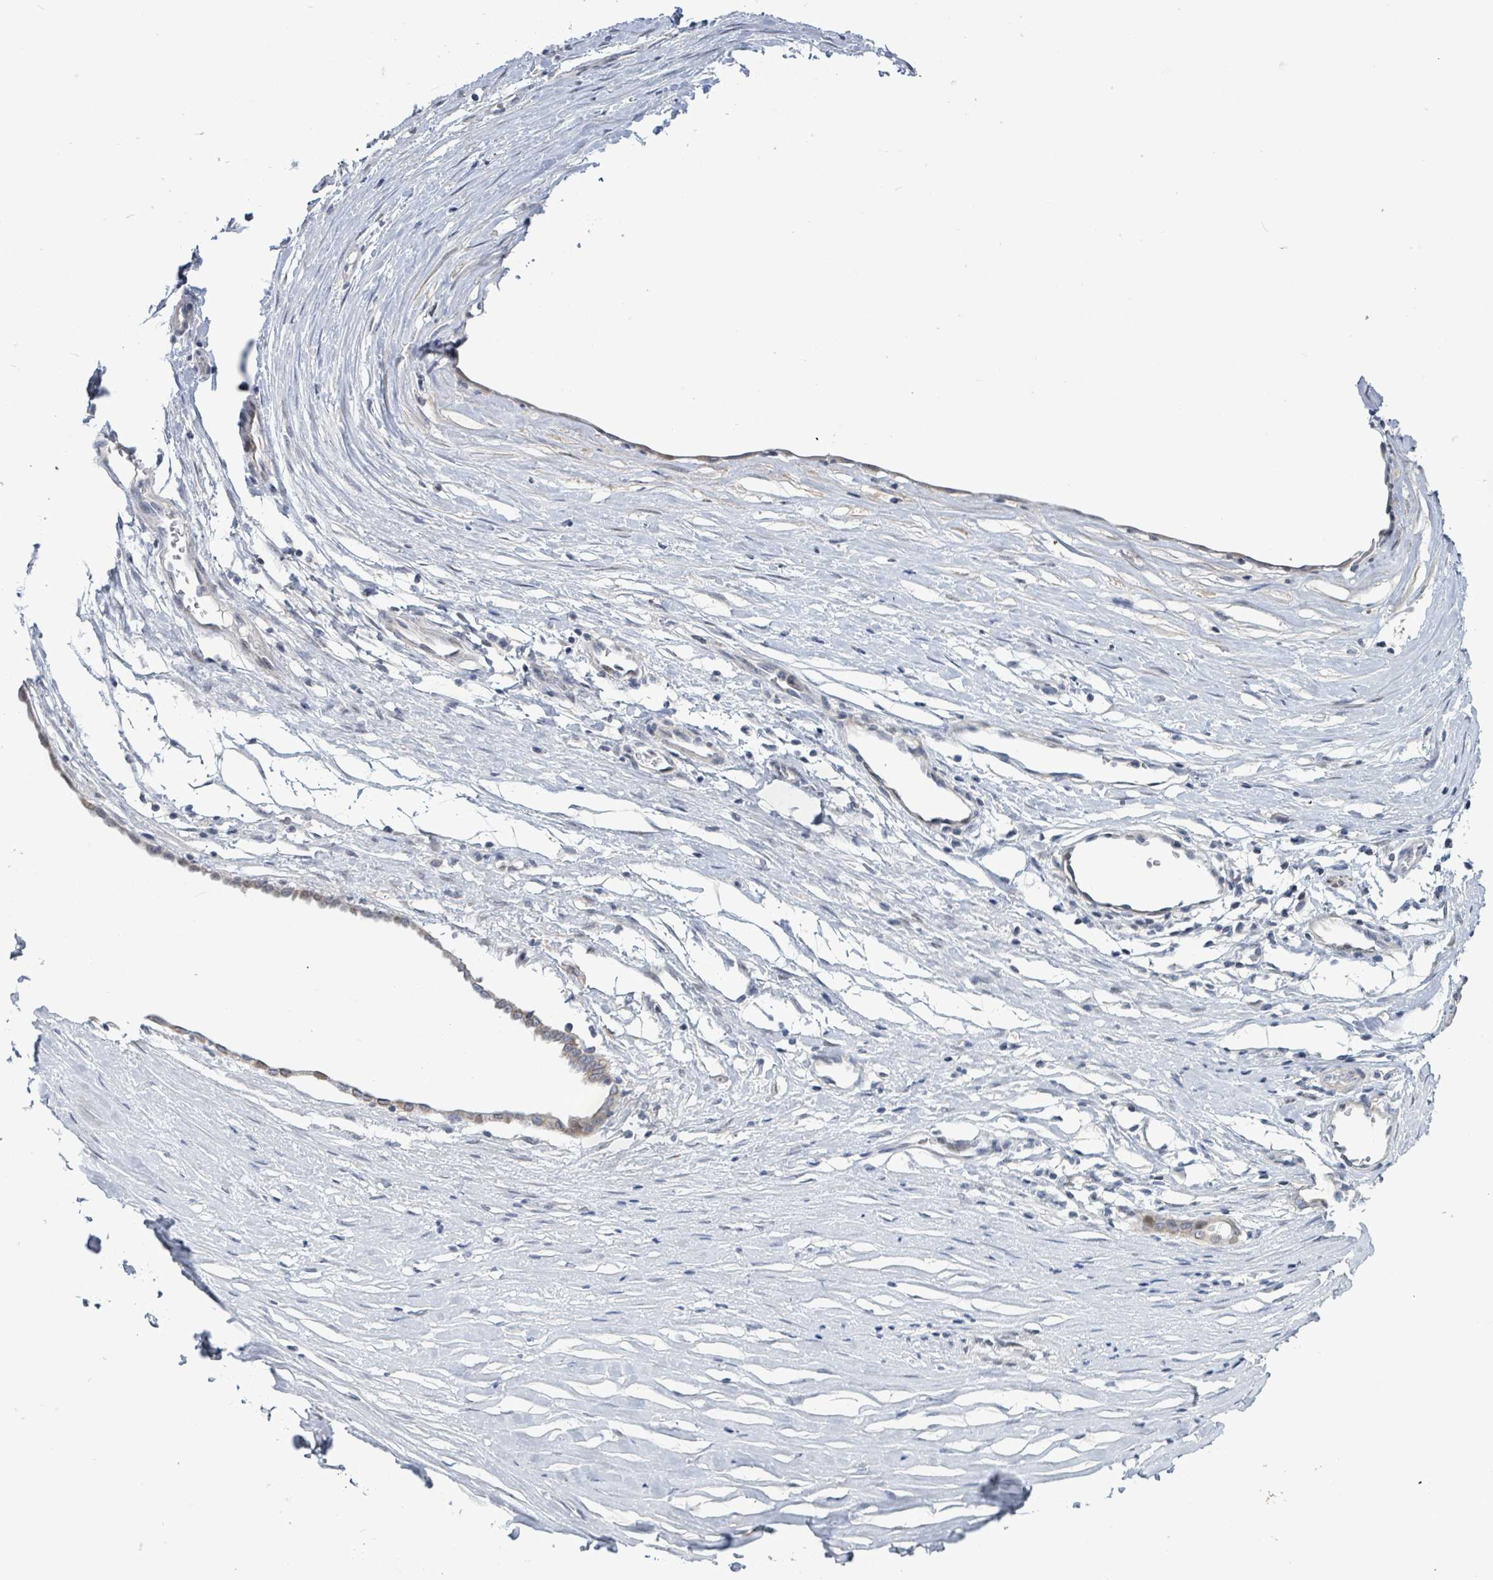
{"staining": {"intensity": "weak", "quantity": "25%-75%", "location": "cytoplasmic/membranous"}, "tissue": "ovarian cancer", "cell_type": "Tumor cells", "image_type": "cancer", "snomed": [{"axis": "morphology", "description": "Cystadenocarcinoma, serous, NOS"}, {"axis": "topography", "description": "Ovary"}], "caption": "Immunohistochemical staining of serous cystadenocarcinoma (ovarian) reveals low levels of weak cytoplasmic/membranous positivity in about 25%-75% of tumor cells. The staining is performed using DAB brown chromogen to label protein expression. The nuclei are counter-stained blue using hematoxylin.", "gene": "NTN3", "patient": {"sex": "female", "age": 59}}